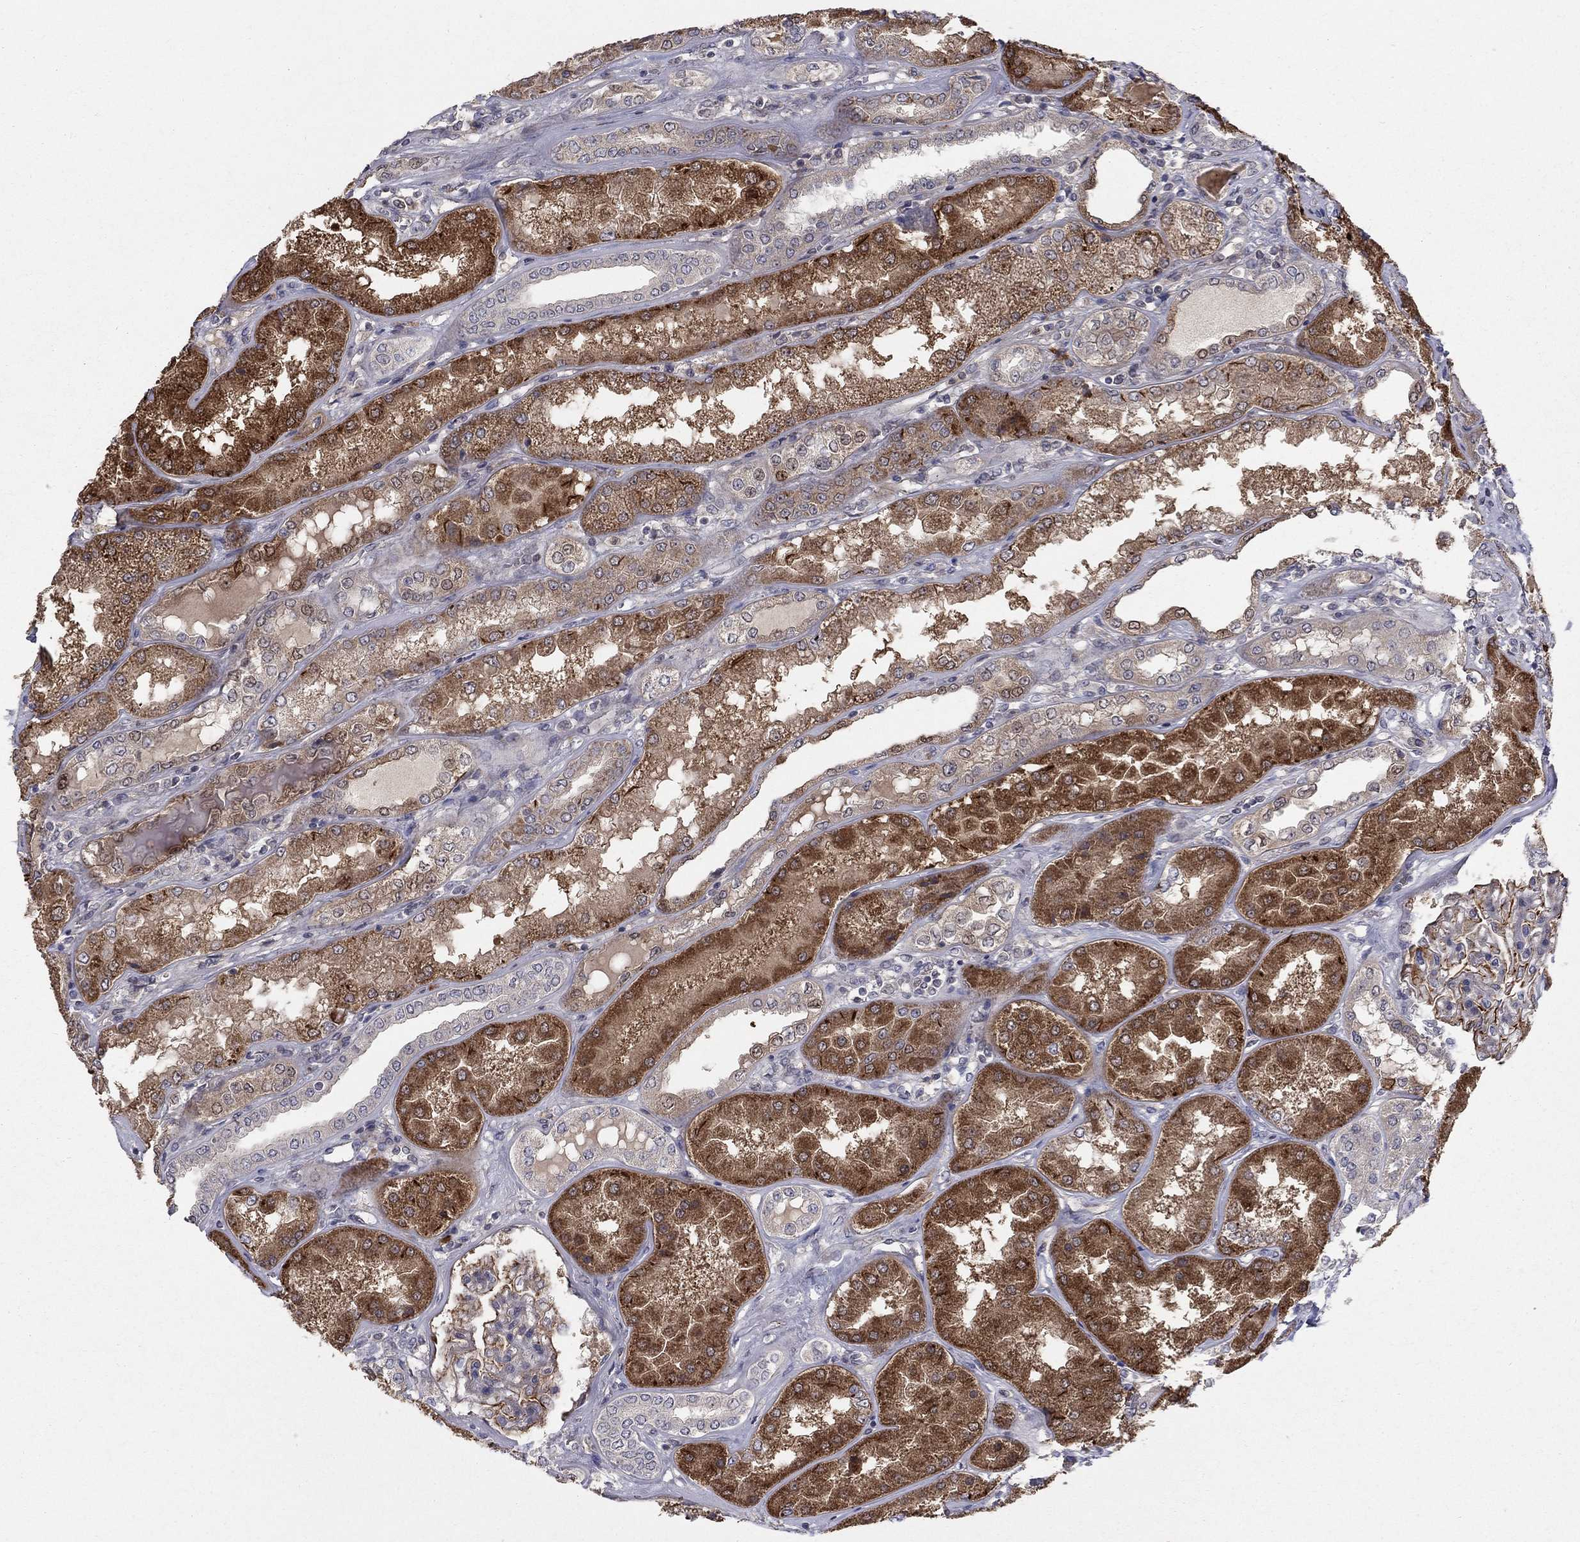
{"staining": {"intensity": "strong", "quantity": "25%-75%", "location": "cytoplasmic/membranous"}, "tissue": "kidney", "cell_type": "Cells in glomeruli", "image_type": "normal", "snomed": [{"axis": "morphology", "description": "Normal tissue, NOS"}, {"axis": "topography", "description": "Kidney"}], "caption": "Immunohistochemistry staining of benign kidney, which displays high levels of strong cytoplasmic/membranous expression in about 25%-75% of cells in glomeruli indicating strong cytoplasmic/membranous protein positivity. The staining was performed using DAB (3,3'-diaminobenzidine) (brown) for protein detection and nuclei were counterstained in hematoxylin (blue).", "gene": "MSRA", "patient": {"sex": "female", "age": 56}}